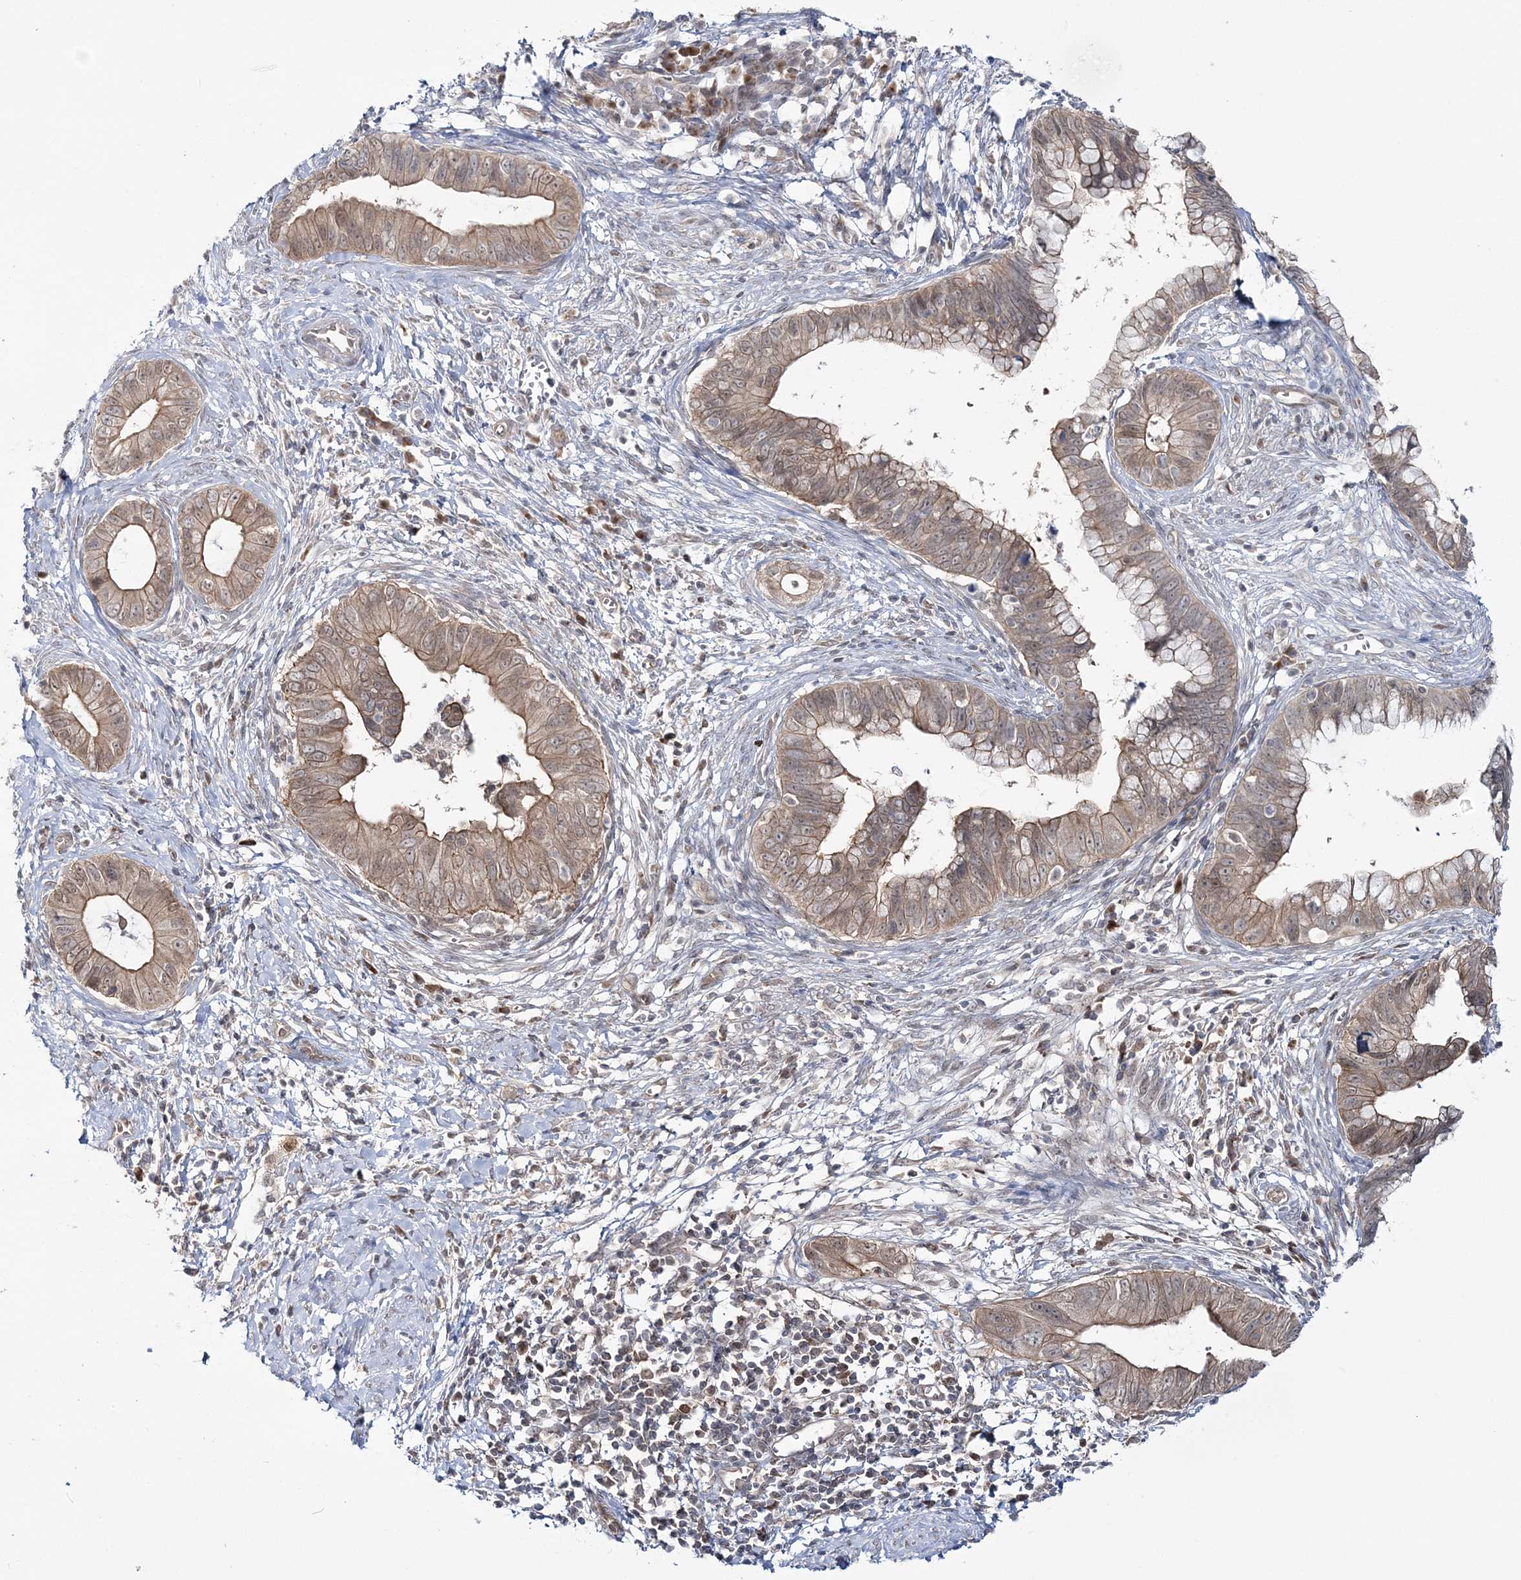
{"staining": {"intensity": "moderate", "quantity": "25%-75%", "location": "cytoplasmic/membranous"}, "tissue": "cervical cancer", "cell_type": "Tumor cells", "image_type": "cancer", "snomed": [{"axis": "morphology", "description": "Adenocarcinoma, NOS"}, {"axis": "topography", "description": "Cervix"}], "caption": "Immunohistochemistry (IHC) (DAB) staining of cervical cancer shows moderate cytoplasmic/membranous protein positivity in approximately 25%-75% of tumor cells.", "gene": "ZFAND6", "patient": {"sex": "female", "age": 44}}